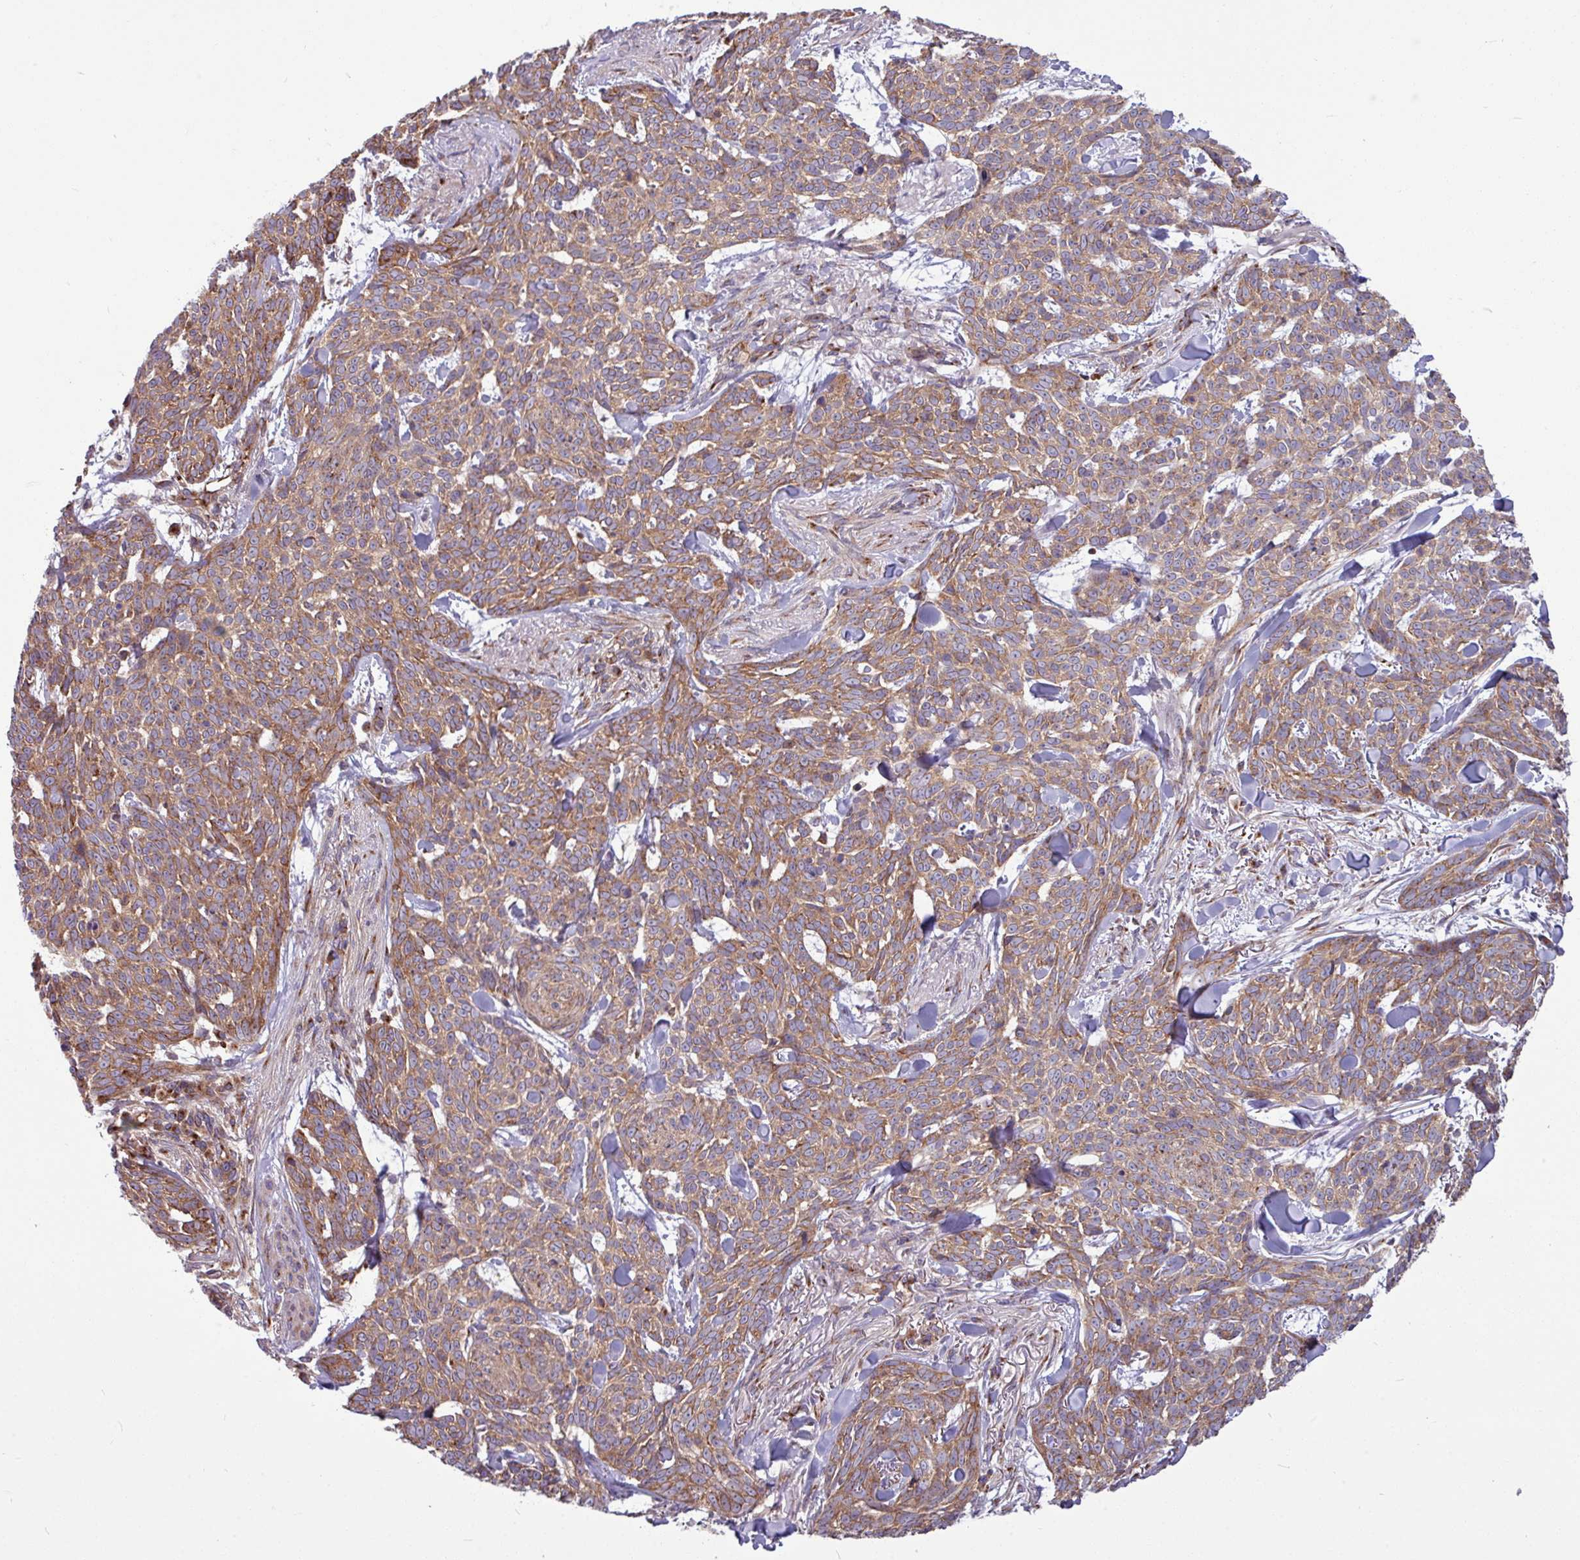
{"staining": {"intensity": "moderate", "quantity": ">75%", "location": "cytoplasmic/membranous"}, "tissue": "skin cancer", "cell_type": "Tumor cells", "image_type": "cancer", "snomed": [{"axis": "morphology", "description": "Basal cell carcinoma"}, {"axis": "topography", "description": "Skin"}], "caption": "Approximately >75% of tumor cells in skin cancer (basal cell carcinoma) display moderate cytoplasmic/membranous protein staining as visualized by brown immunohistochemical staining.", "gene": "LSM12", "patient": {"sex": "female", "age": 93}}